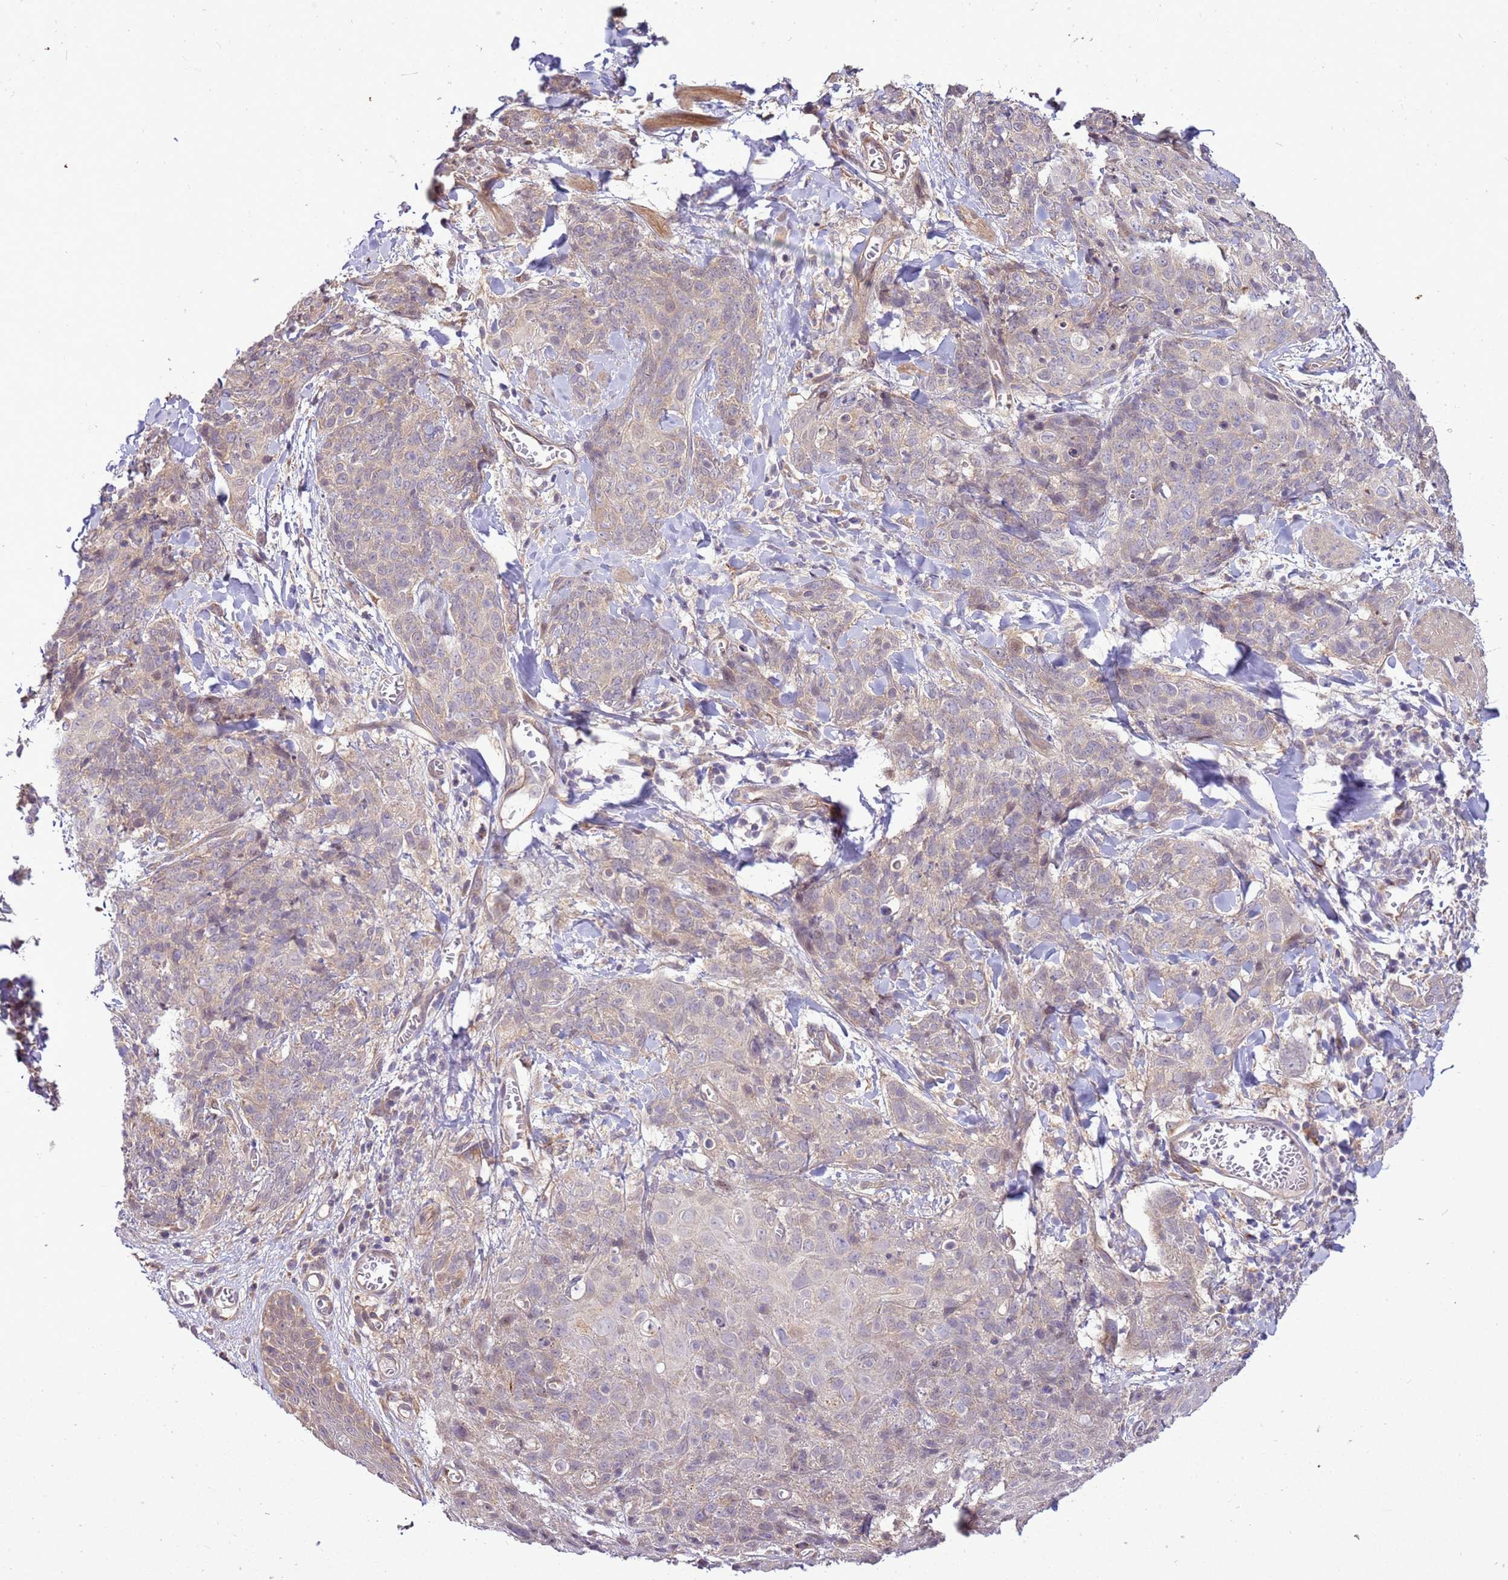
{"staining": {"intensity": "negative", "quantity": "none", "location": "none"}, "tissue": "skin cancer", "cell_type": "Tumor cells", "image_type": "cancer", "snomed": [{"axis": "morphology", "description": "Squamous cell carcinoma, NOS"}, {"axis": "topography", "description": "Skin"}, {"axis": "topography", "description": "Vulva"}], "caption": "Immunohistochemical staining of human skin cancer (squamous cell carcinoma) exhibits no significant expression in tumor cells.", "gene": "SCARA3", "patient": {"sex": "female", "age": 85}}